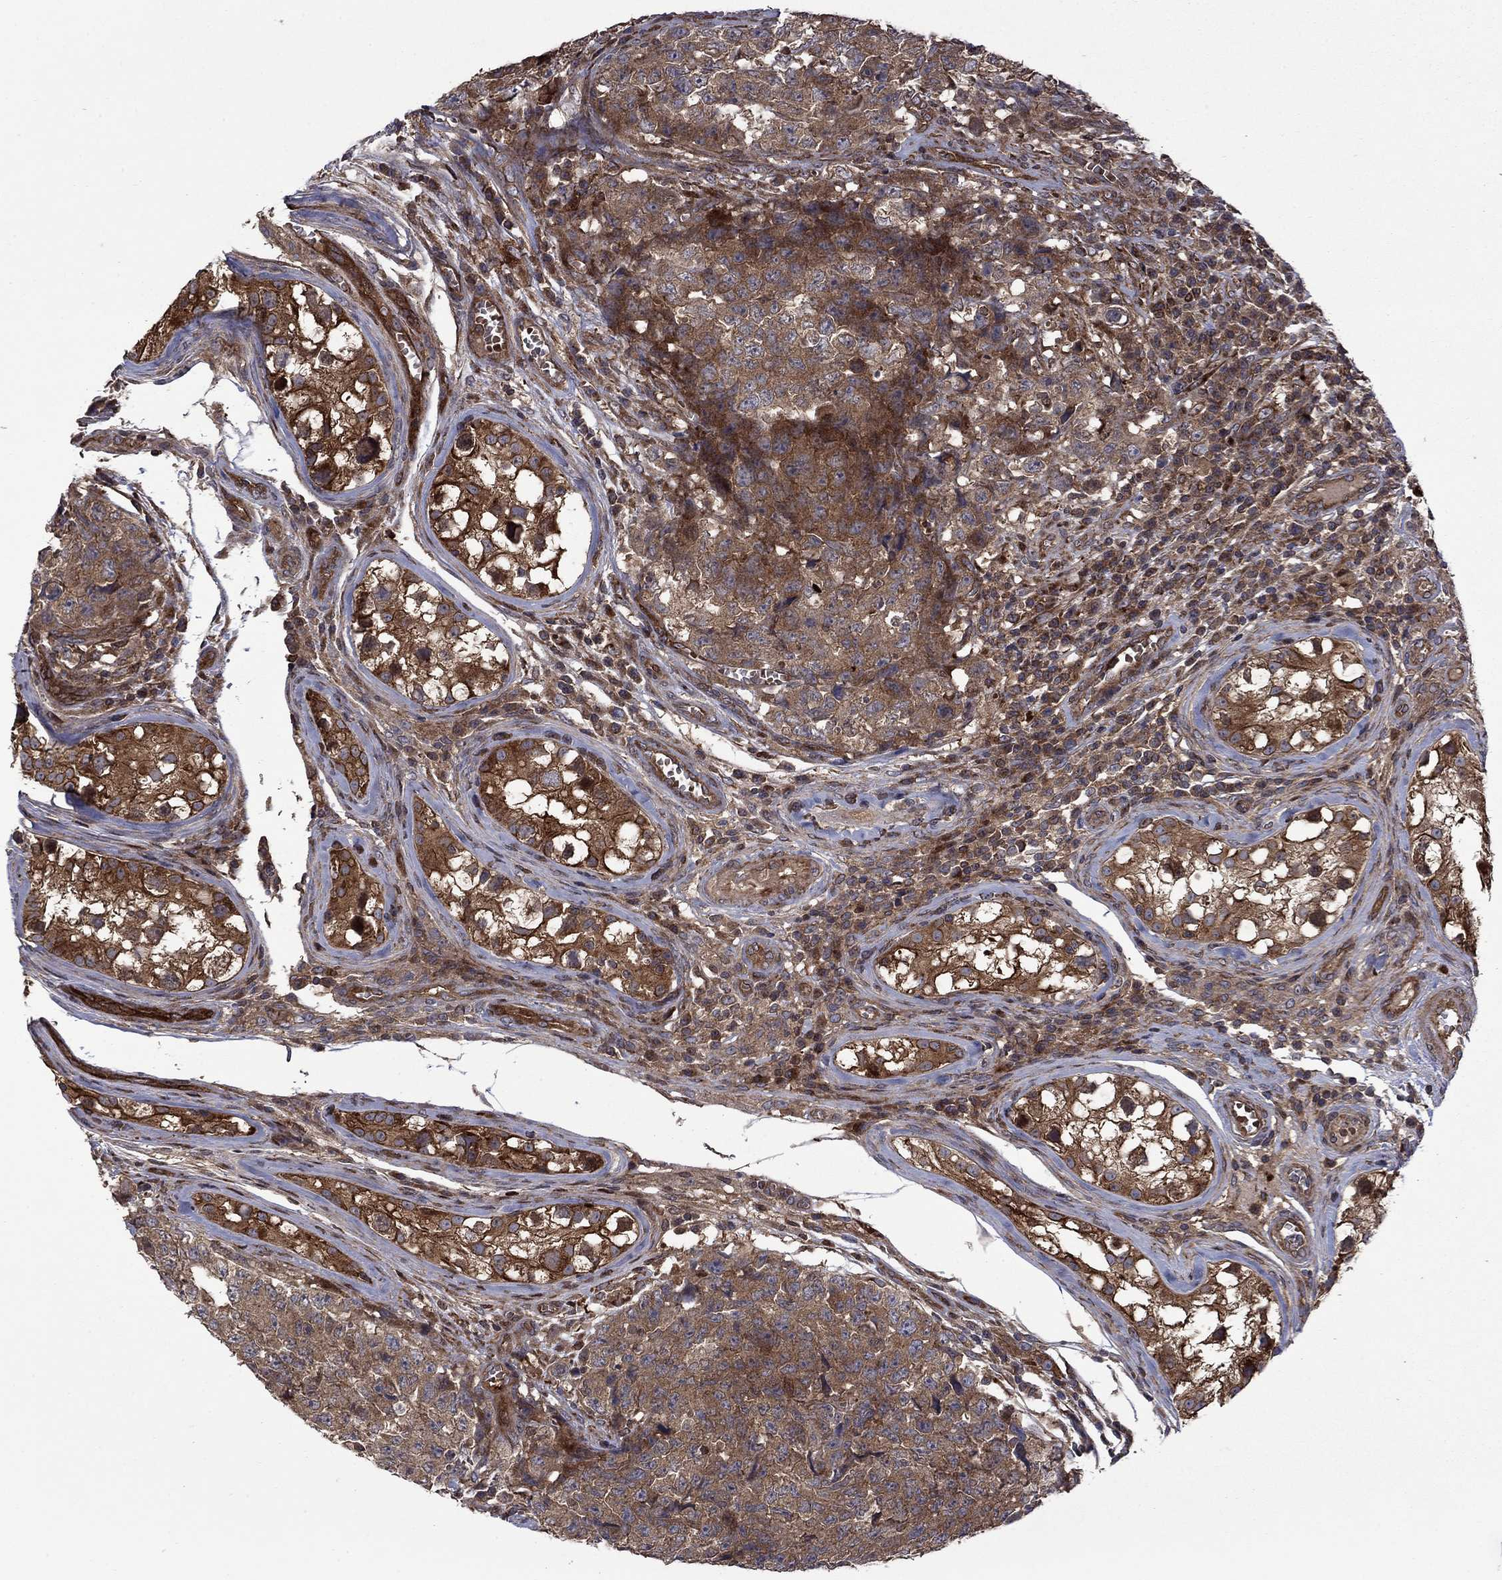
{"staining": {"intensity": "moderate", "quantity": ">75%", "location": "cytoplasmic/membranous"}, "tissue": "testis cancer", "cell_type": "Tumor cells", "image_type": "cancer", "snomed": [{"axis": "morphology", "description": "Carcinoma, Embryonal, NOS"}, {"axis": "topography", "description": "Testis"}], "caption": "A histopathology image of testis embryonal carcinoma stained for a protein demonstrates moderate cytoplasmic/membranous brown staining in tumor cells. The staining was performed using DAB (3,3'-diaminobenzidine), with brown indicating positive protein expression. Nuclei are stained blue with hematoxylin.", "gene": "HDAC4", "patient": {"sex": "male", "age": 23}}